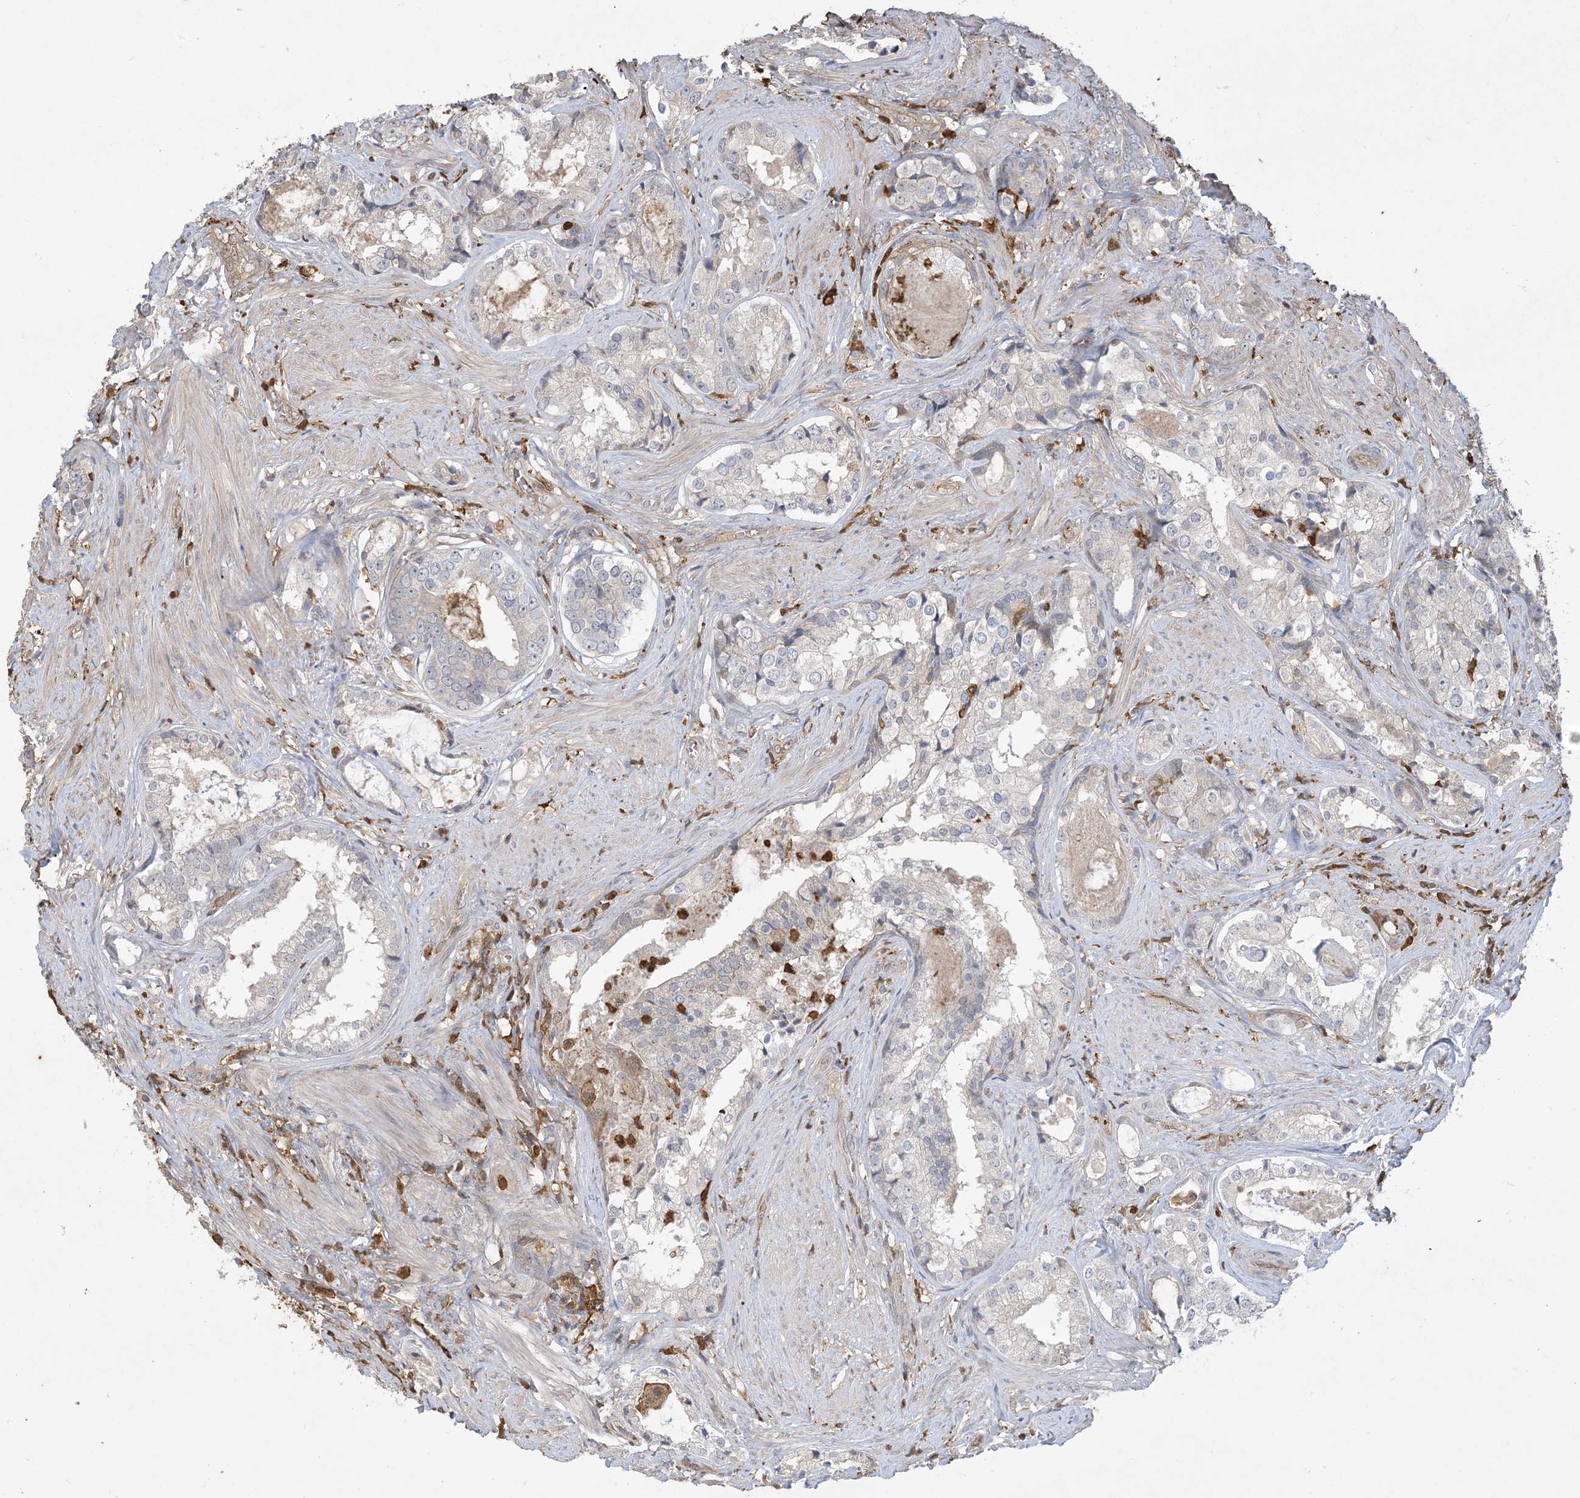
{"staining": {"intensity": "negative", "quantity": "none", "location": "none"}, "tissue": "prostate cancer", "cell_type": "Tumor cells", "image_type": "cancer", "snomed": [{"axis": "morphology", "description": "Adenocarcinoma, High grade"}, {"axis": "topography", "description": "Prostate"}], "caption": "A histopathology image of human prostate cancer is negative for staining in tumor cells.", "gene": "TMSB4X", "patient": {"sex": "male", "age": 58}}